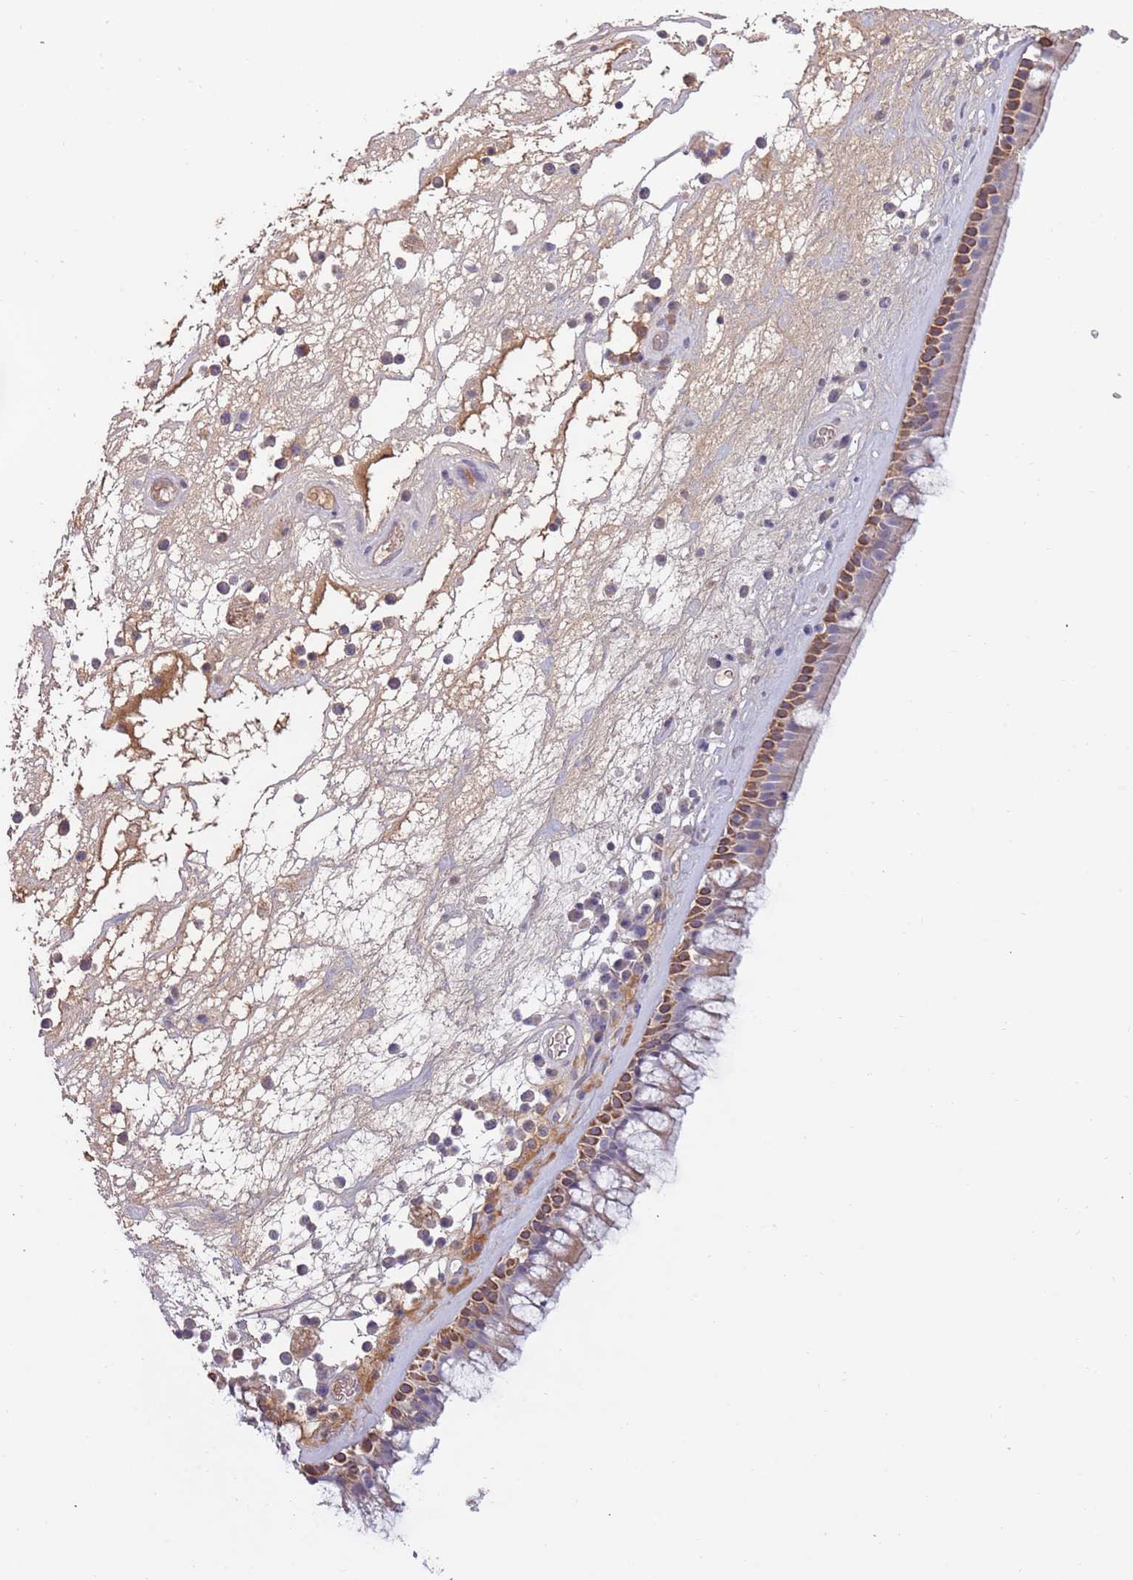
{"staining": {"intensity": "moderate", "quantity": "25%-75%", "location": "cytoplasmic/membranous"}, "tissue": "nasopharynx", "cell_type": "Respiratory epithelial cells", "image_type": "normal", "snomed": [{"axis": "morphology", "description": "Normal tissue, NOS"}, {"axis": "morphology", "description": "Squamous cell carcinoma, NOS"}, {"axis": "topography", "description": "Nasopharynx"}, {"axis": "topography", "description": "Head-Neck"}], "caption": "This image demonstrates IHC staining of normal nasopharynx, with medium moderate cytoplasmic/membranous expression in approximately 25%-75% of respiratory epithelial cells.", "gene": "SYS1", "patient": {"sex": "male", "age": 85}}